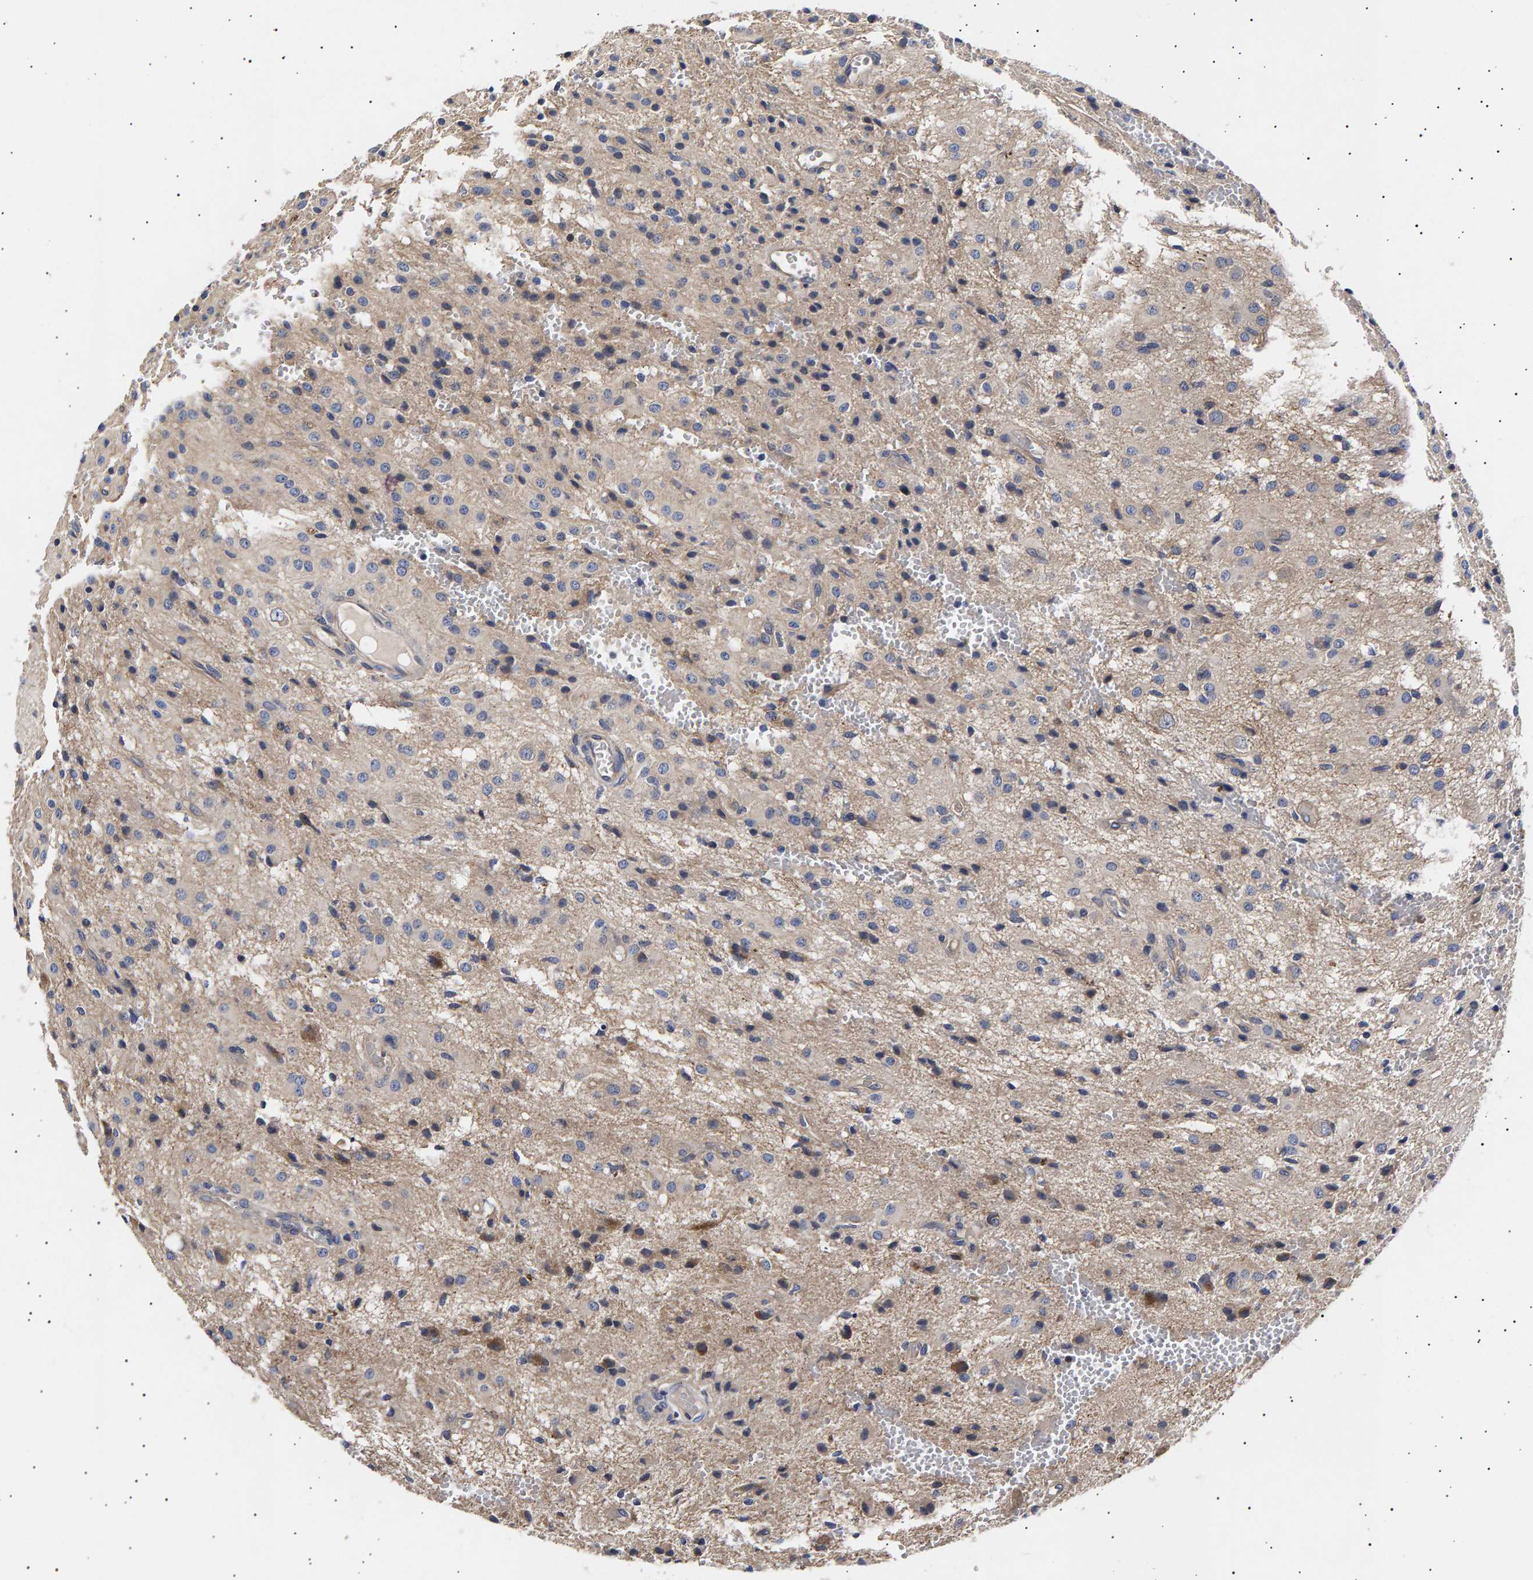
{"staining": {"intensity": "weak", "quantity": "<25%", "location": "cytoplasmic/membranous"}, "tissue": "glioma", "cell_type": "Tumor cells", "image_type": "cancer", "snomed": [{"axis": "morphology", "description": "Glioma, malignant, High grade"}, {"axis": "topography", "description": "Brain"}], "caption": "A micrograph of human glioma is negative for staining in tumor cells.", "gene": "ANKRD40", "patient": {"sex": "female", "age": 59}}